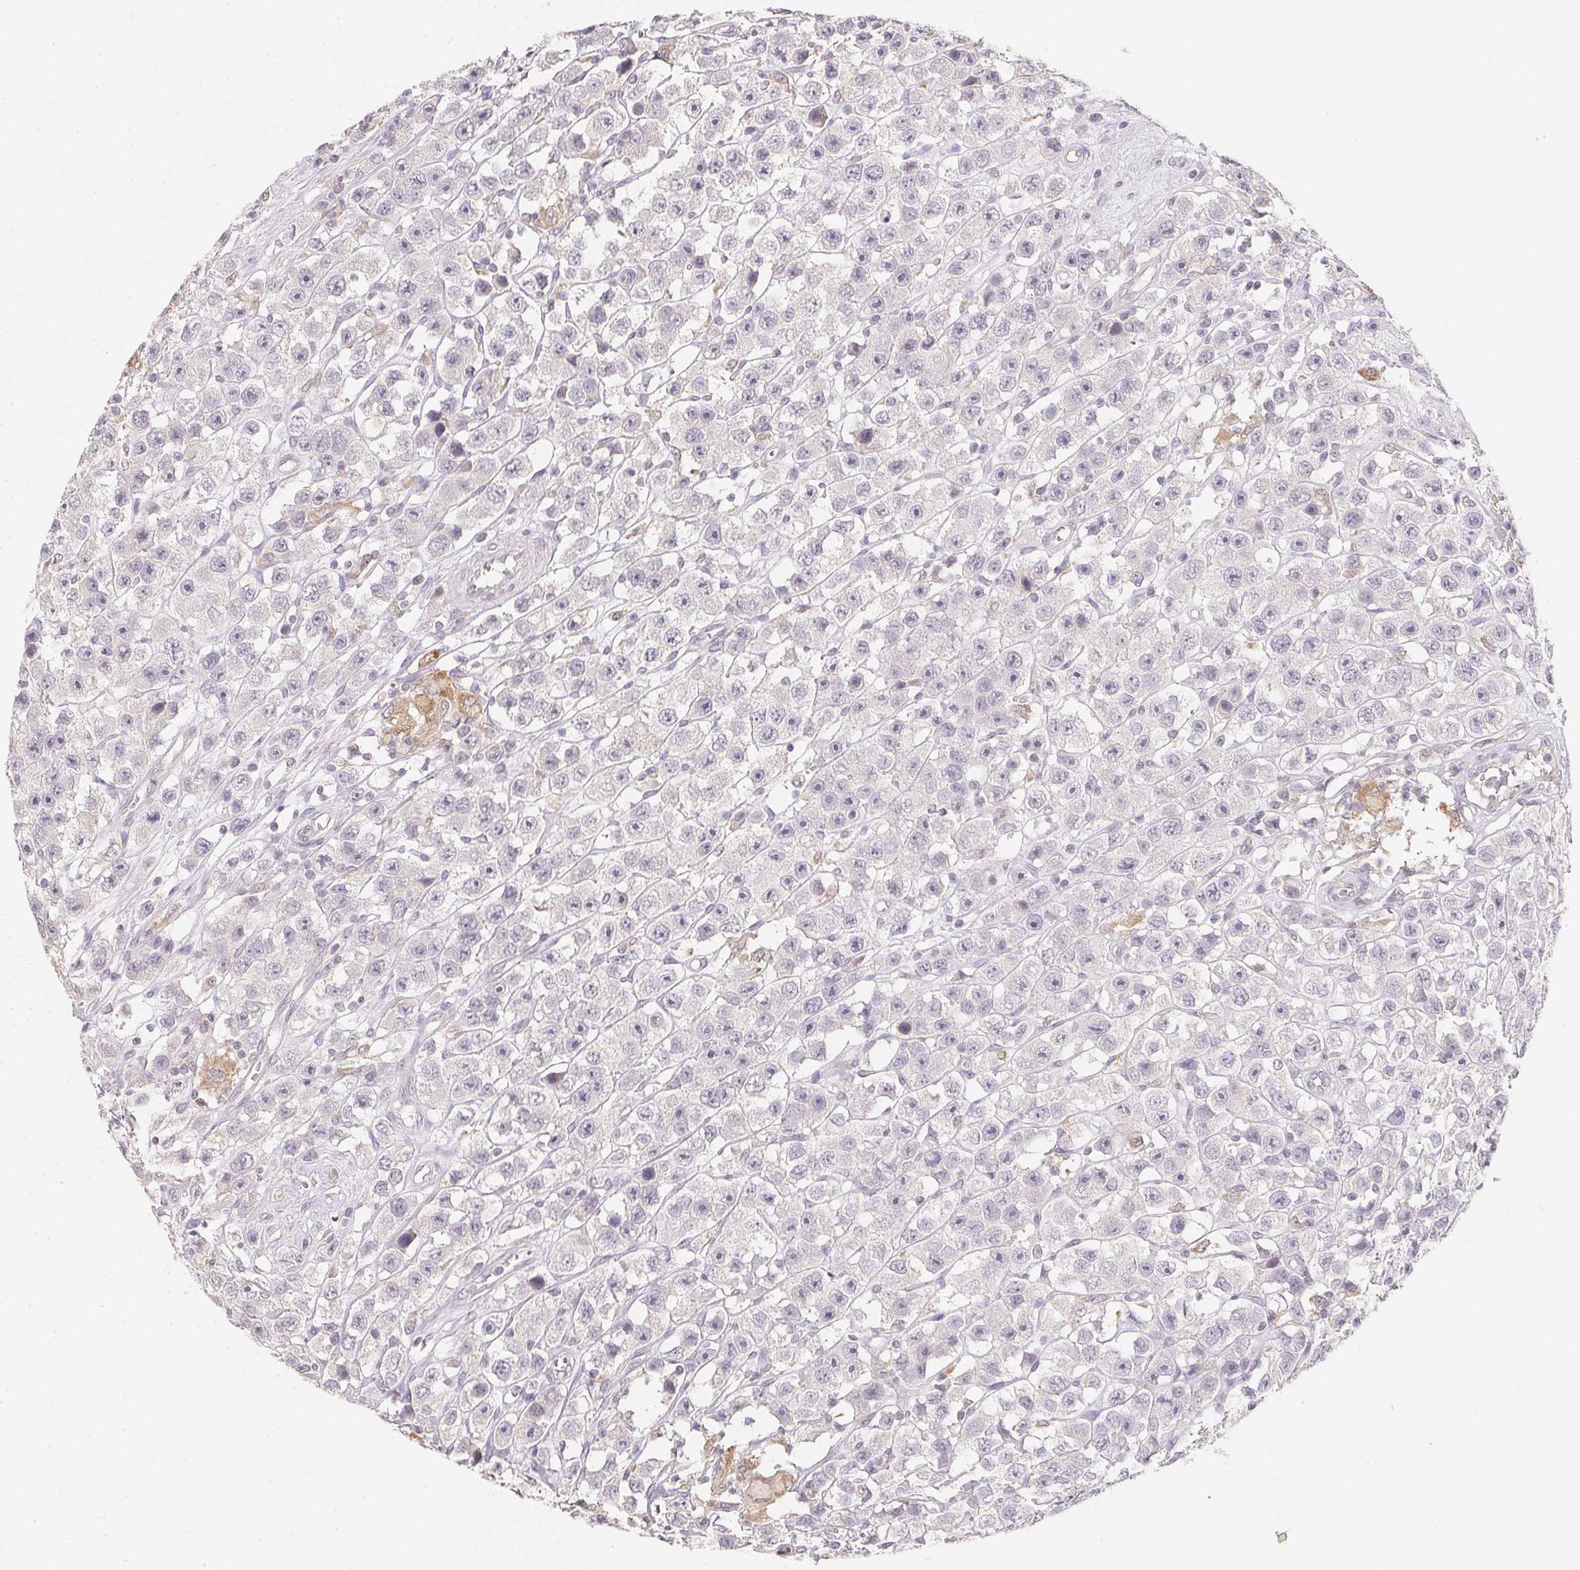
{"staining": {"intensity": "negative", "quantity": "none", "location": "none"}, "tissue": "testis cancer", "cell_type": "Tumor cells", "image_type": "cancer", "snomed": [{"axis": "morphology", "description": "Seminoma, NOS"}, {"axis": "topography", "description": "Testis"}], "caption": "The photomicrograph shows no significant positivity in tumor cells of testis cancer.", "gene": "SOAT1", "patient": {"sex": "male", "age": 45}}